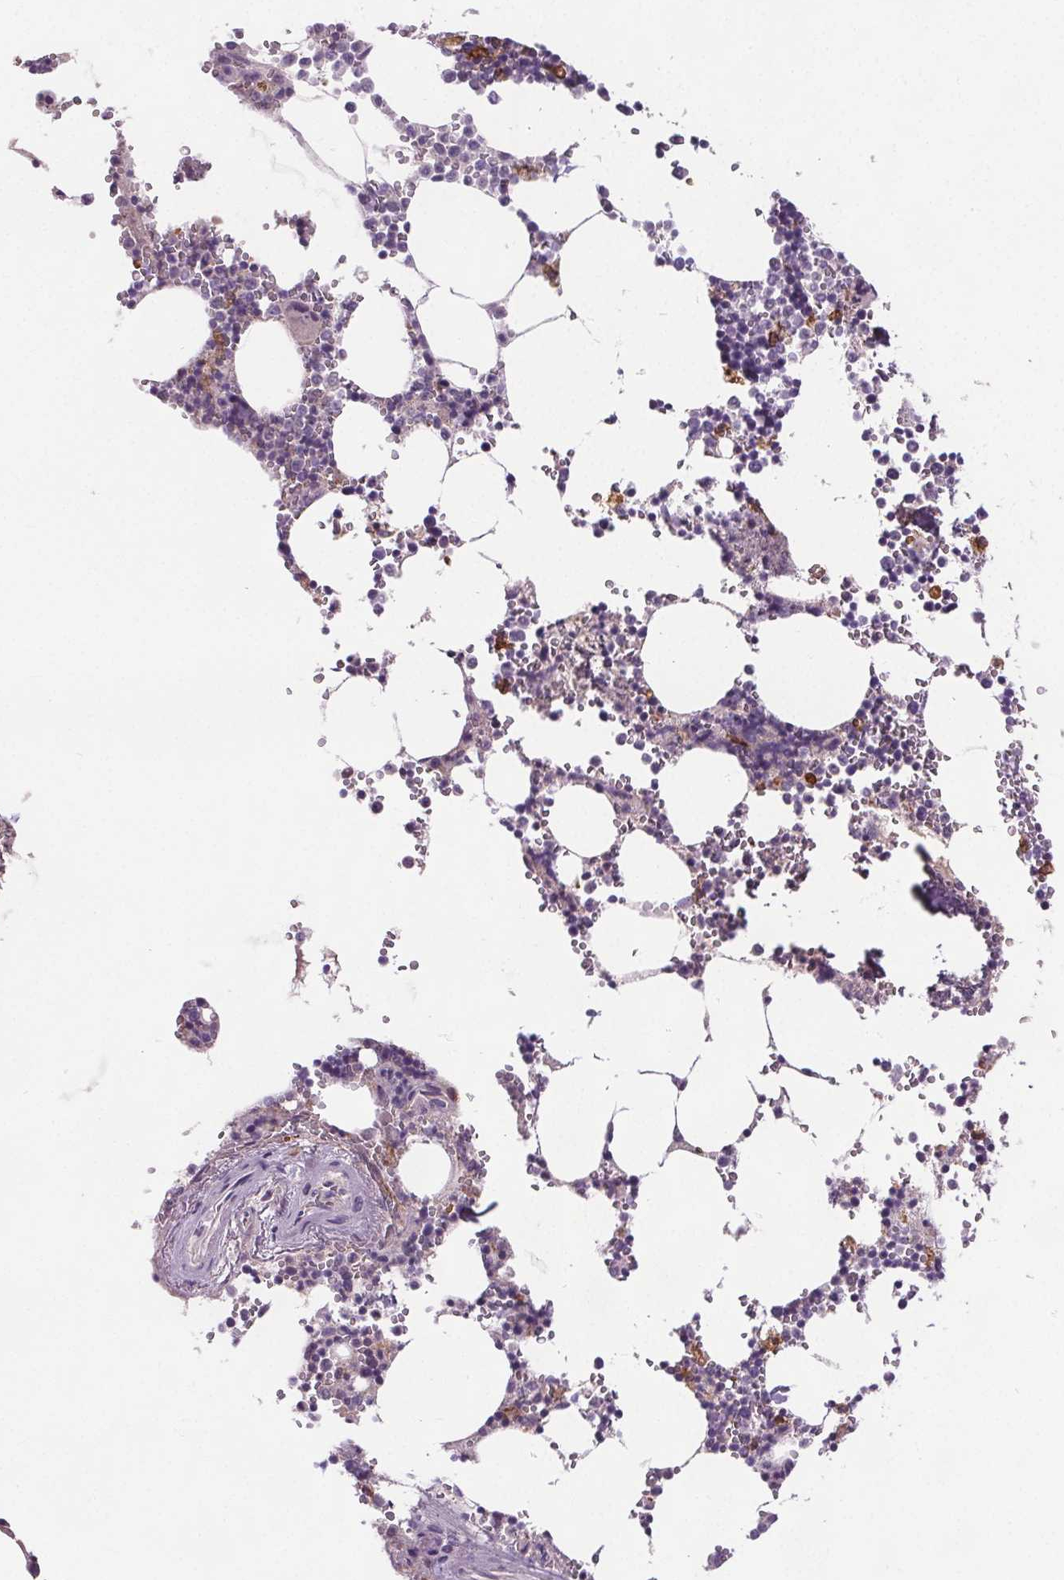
{"staining": {"intensity": "negative", "quantity": "none", "location": "none"}, "tissue": "bone marrow", "cell_type": "Hematopoietic cells", "image_type": "normal", "snomed": [{"axis": "morphology", "description": "Normal tissue, NOS"}, {"axis": "topography", "description": "Bone marrow"}], "caption": "The histopathology image shows no staining of hematopoietic cells in benign bone marrow.", "gene": "CD5L", "patient": {"sex": "male", "age": 54}}